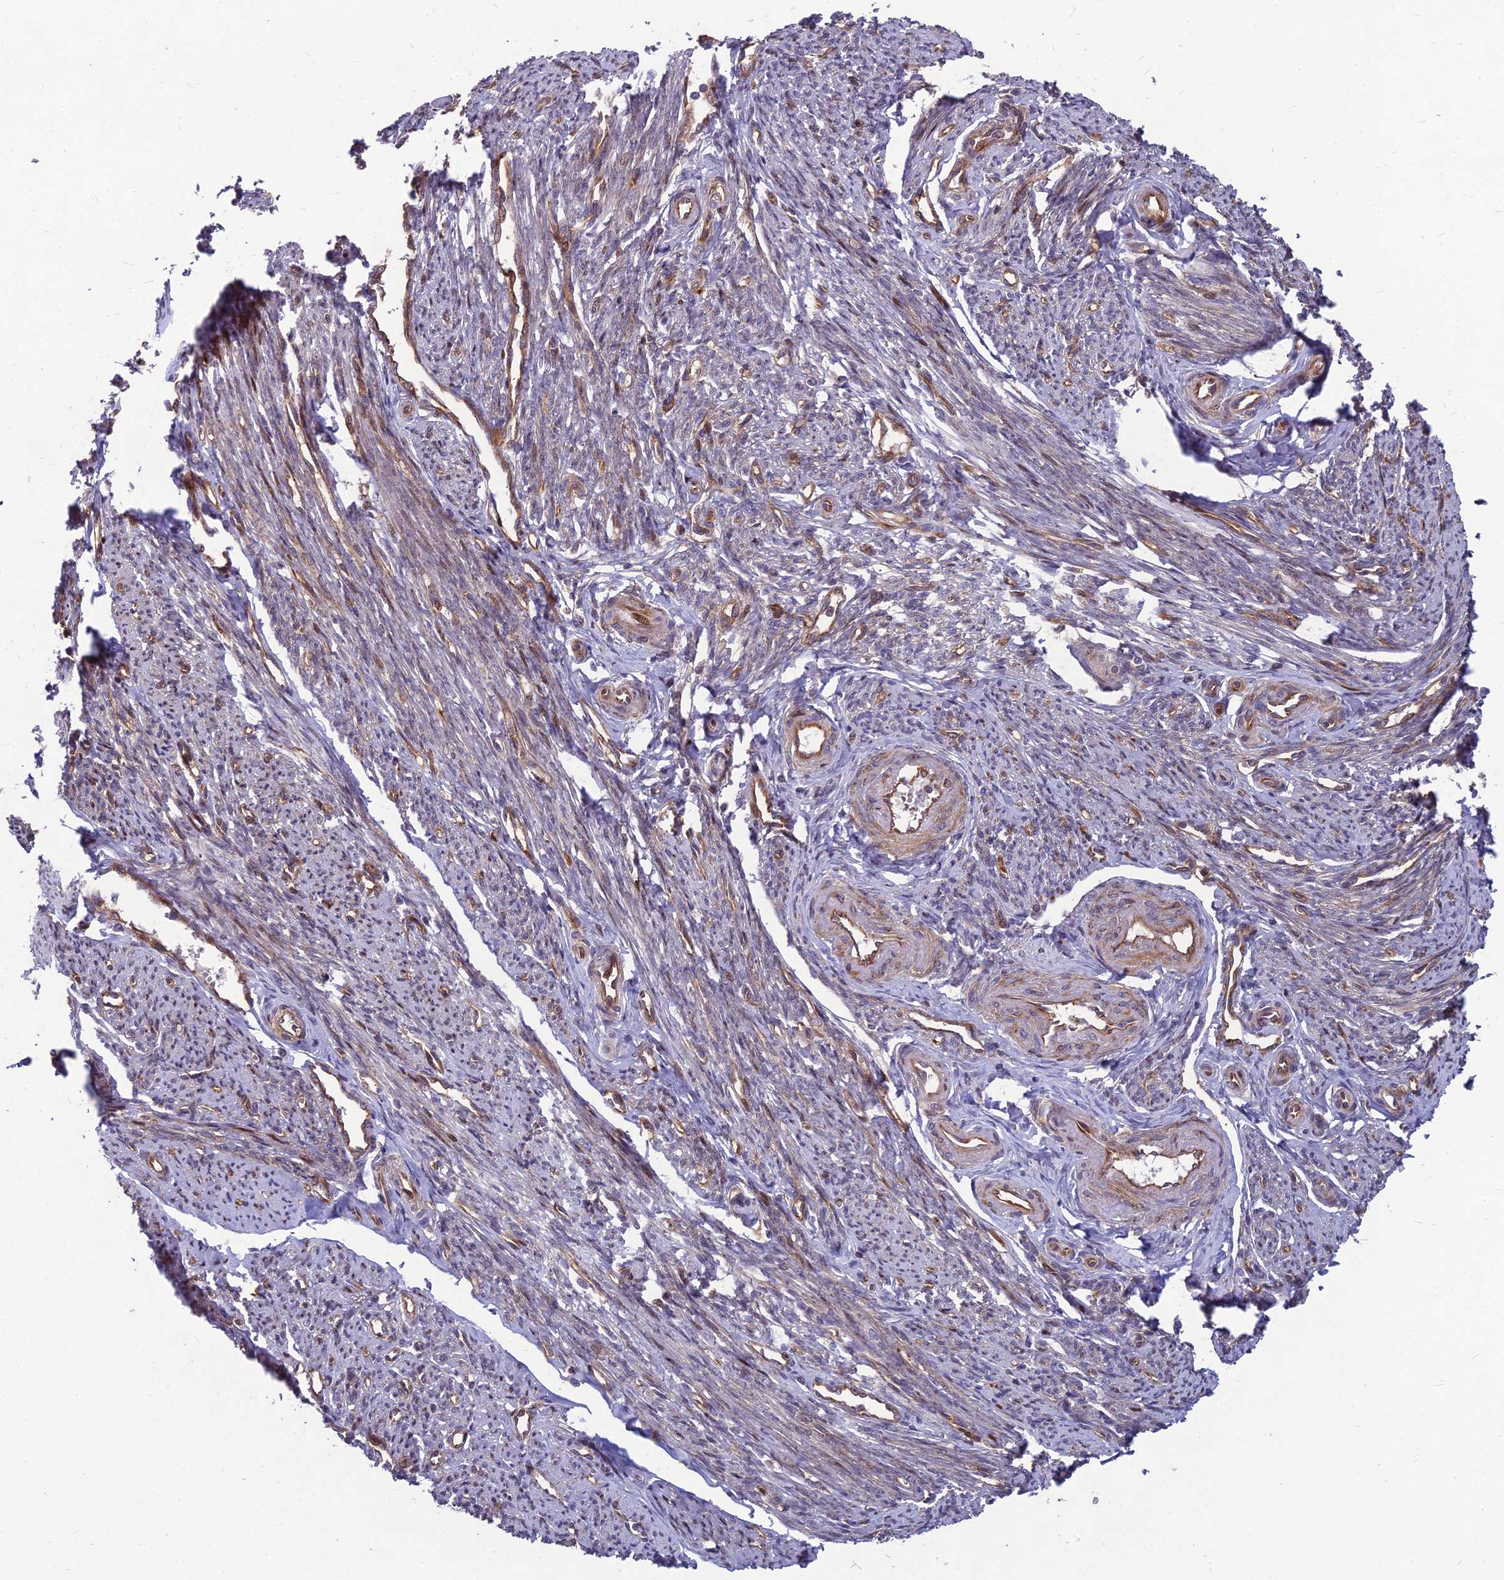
{"staining": {"intensity": "moderate", "quantity": "25%-75%", "location": "cytoplasmic/membranous"}, "tissue": "smooth muscle", "cell_type": "Smooth muscle cells", "image_type": "normal", "snomed": [{"axis": "morphology", "description": "Normal tissue, NOS"}, {"axis": "topography", "description": "Smooth muscle"}, {"axis": "topography", "description": "Uterus"}], "caption": "Human smooth muscle stained for a protein (brown) displays moderate cytoplasmic/membranous positive positivity in about 25%-75% of smooth muscle cells.", "gene": "MFSD8", "patient": {"sex": "female", "age": 59}}